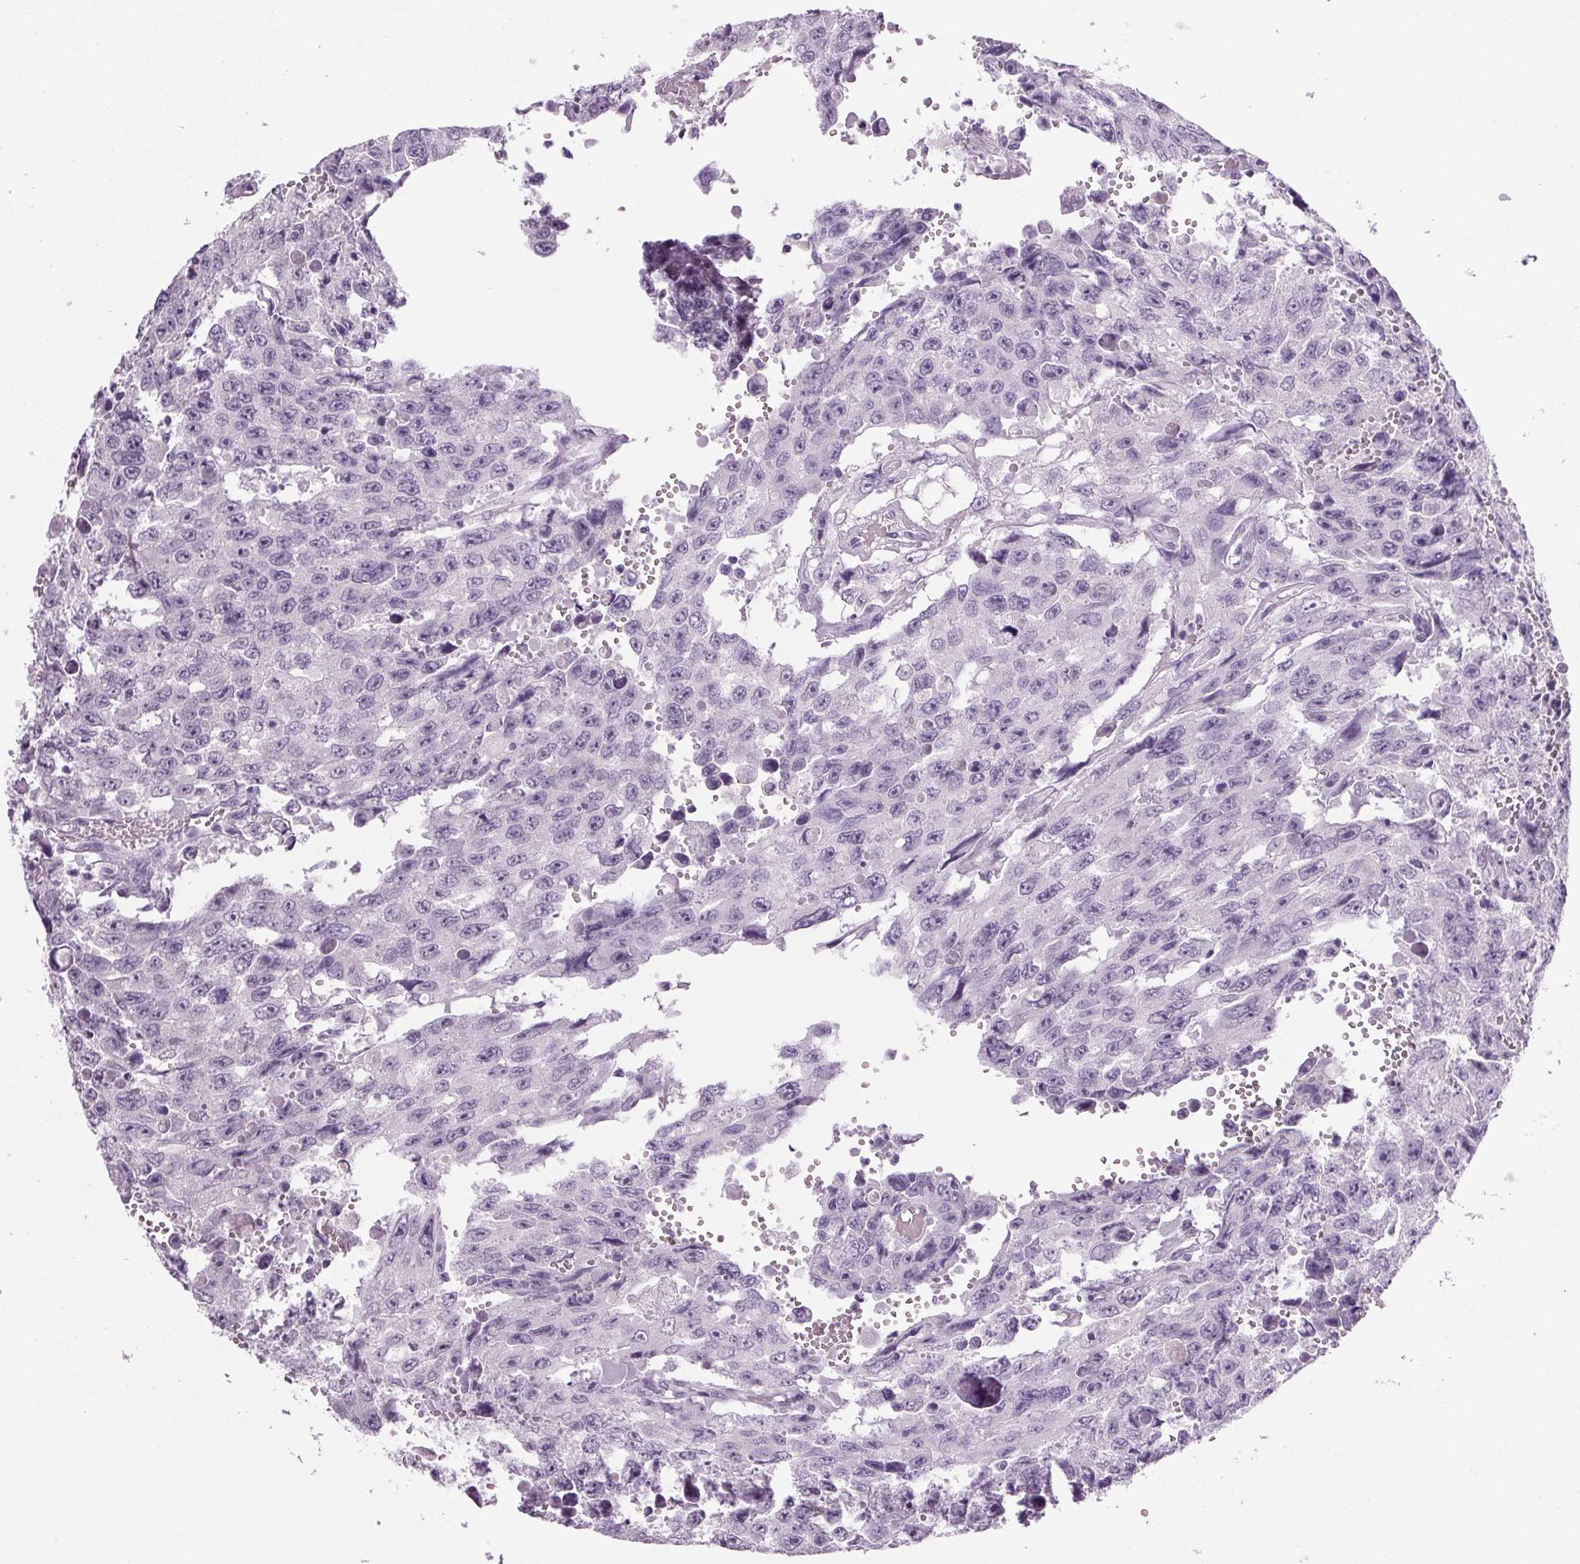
{"staining": {"intensity": "negative", "quantity": "none", "location": "none"}, "tissue": "testis cancer", "cell_type": "Tumor cells", "image_type": "cancer", "snomed": [{"axis": "morphology", "description": "Seminoma, NOS"}, {"axis": "topography", "description": "Testis"}], "caption": "Protein analysis of testis seminoma displays no significant expression in tumor cells.", "gene": "PPP1R1A", "patient": {"sex": "male", "age": 26}}